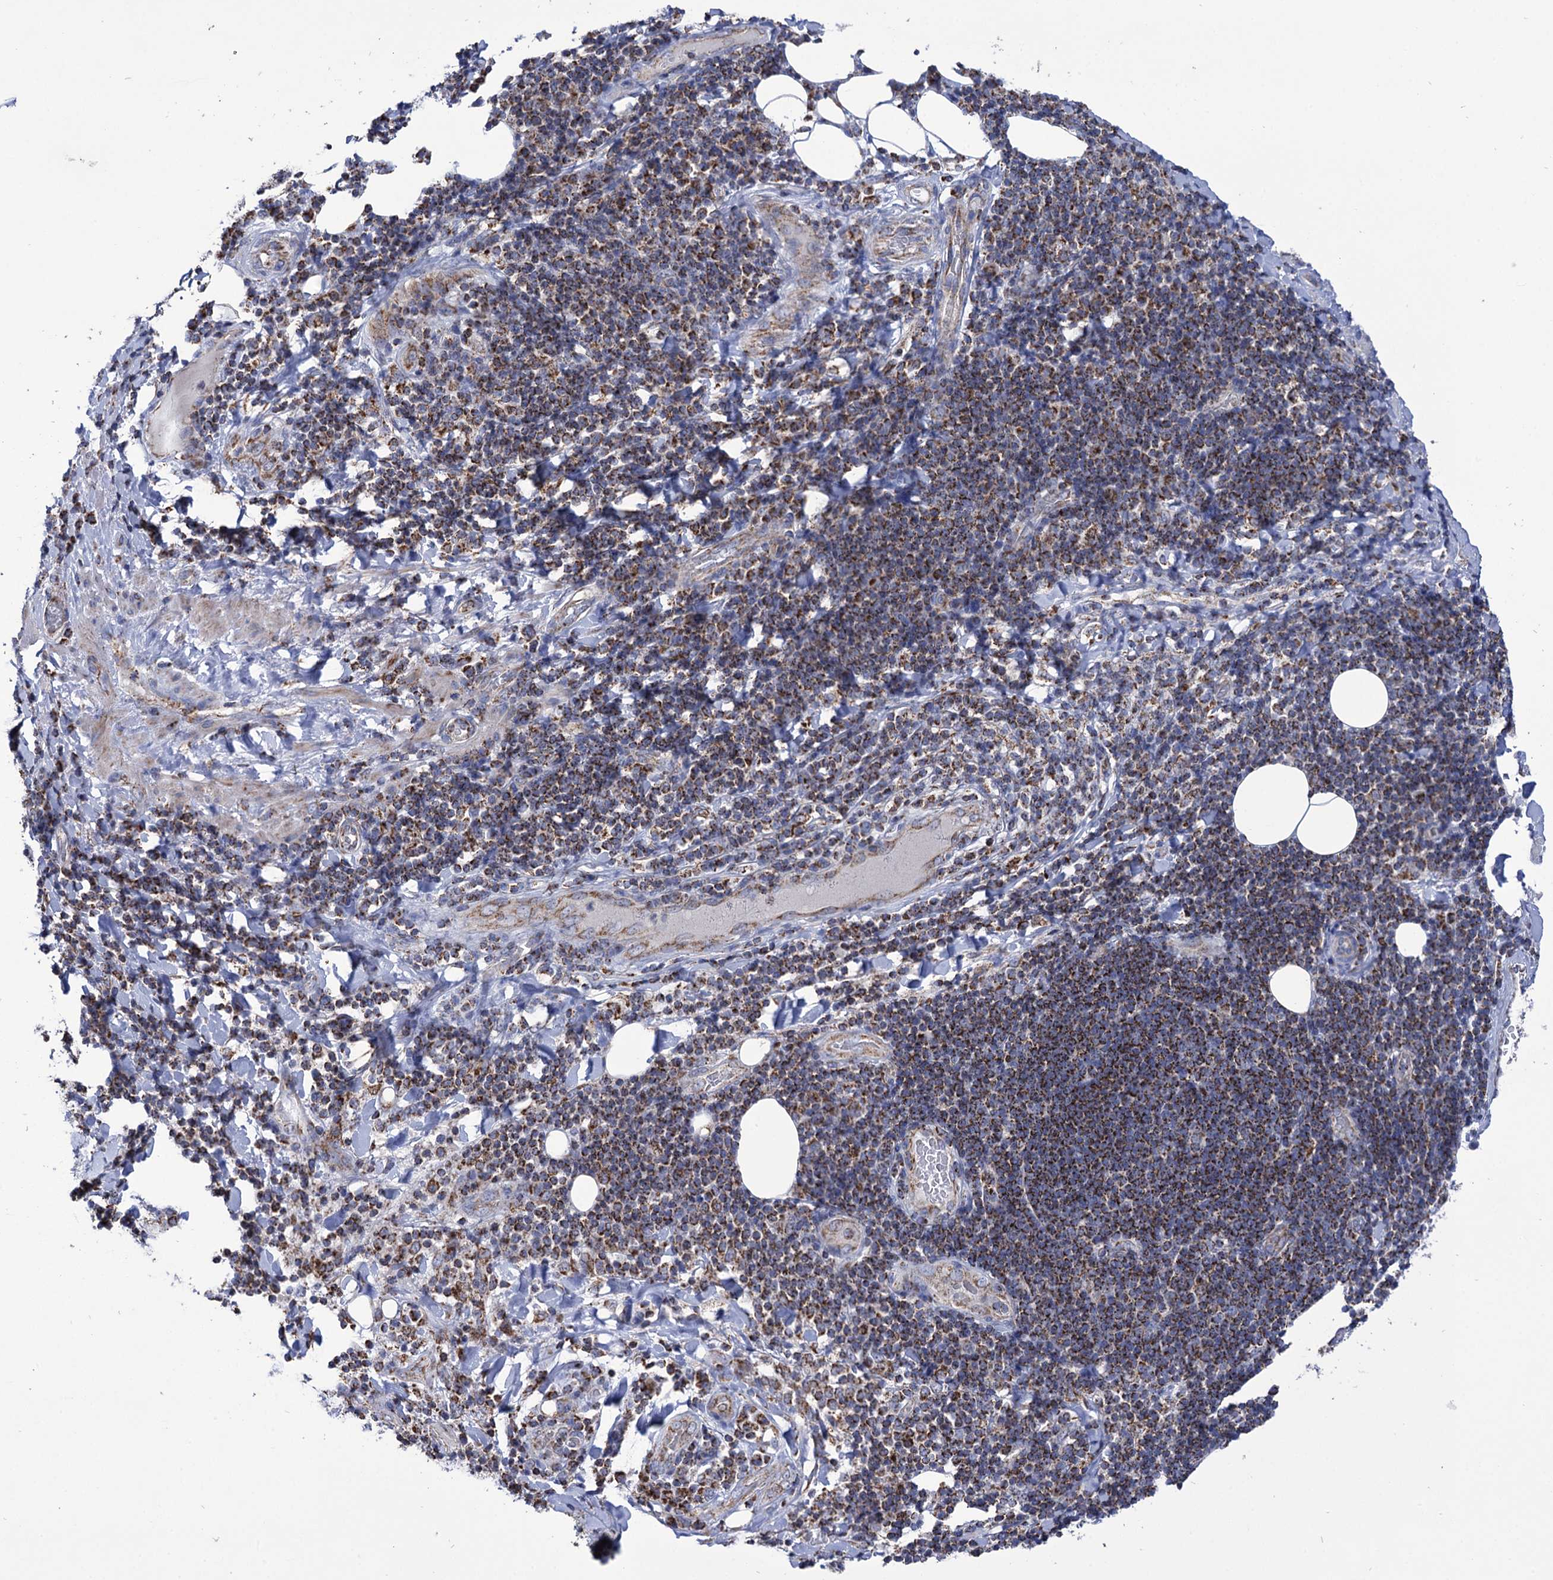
{"staining": {"intensity": "negative", "quantity": "none", "location": "none"}, "tissue": "adipose tissue", "cell_type": "Adipocytes", "image_type": "normal", "snomed": [{"axis": "morphology", "description": "Normal tissue, NOS"}, {"axis": "morphology", "description": "Squamous cell carcinoma, NOS"}, {"axis": "topography", "description": "Lymph node"}, {"axis": "topography", "description": "Bronchus"}, {"axis": "topography", "description": "Lung"}], "caption": "High power microscopy photomicrograph of an IHC histopathology image of normal adipose tissue, revealing no significant positivity in adipocytes.", "gene": "ABHD10", "patient": {"sex": "male", "age": 66}}